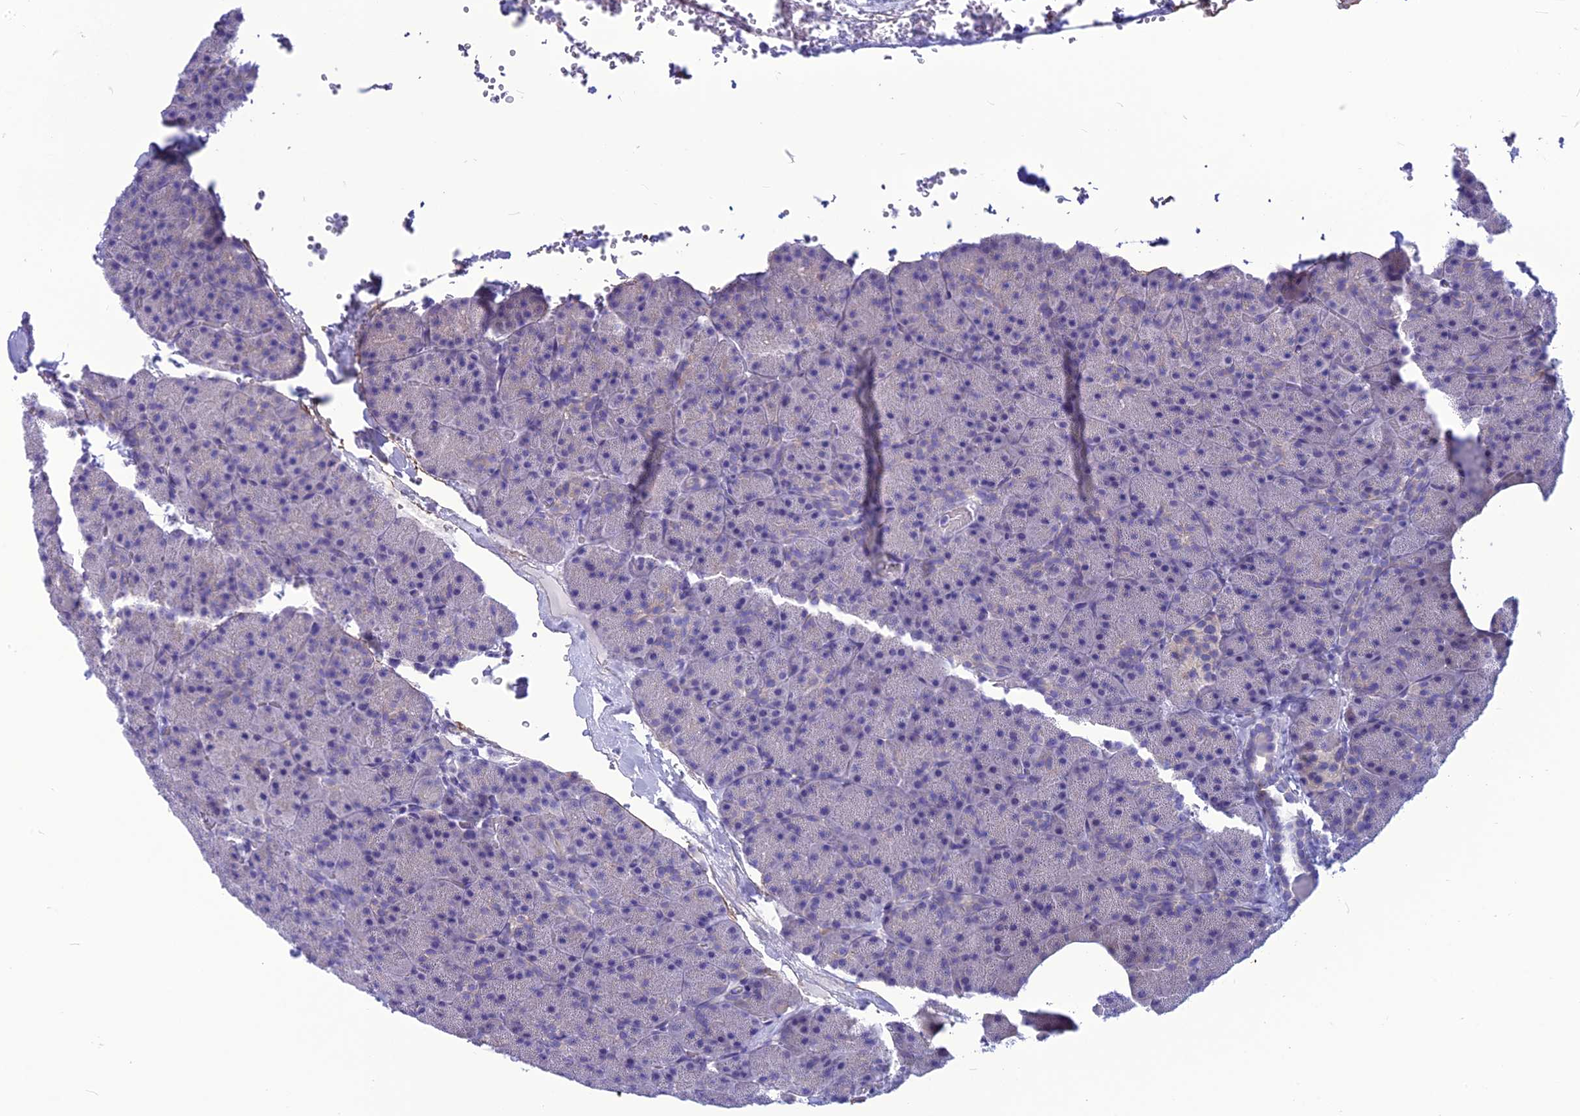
{"staining": {"intensity": "negative", "quantity": "none", "location": "none"}, "tissue": "pancreas", "cell_type": "Exocrine glandular cells", "image_type": "normal", "snomed": [{"axis": "morphology", "description": "Normal tissue, NOS"}, {"axis": "morphology", "description": "Carcinoid, malignant, NOS"}, {"axis": "topography", "description": "Pancreas"}], "caption": "IHC histopathology image of normal pancreas: pancreas stained with DAB shows no significant protein positivity in exocrine glandular cells.", "gene": "BBS2", "patient": {"sex": "female", "age": 35}}